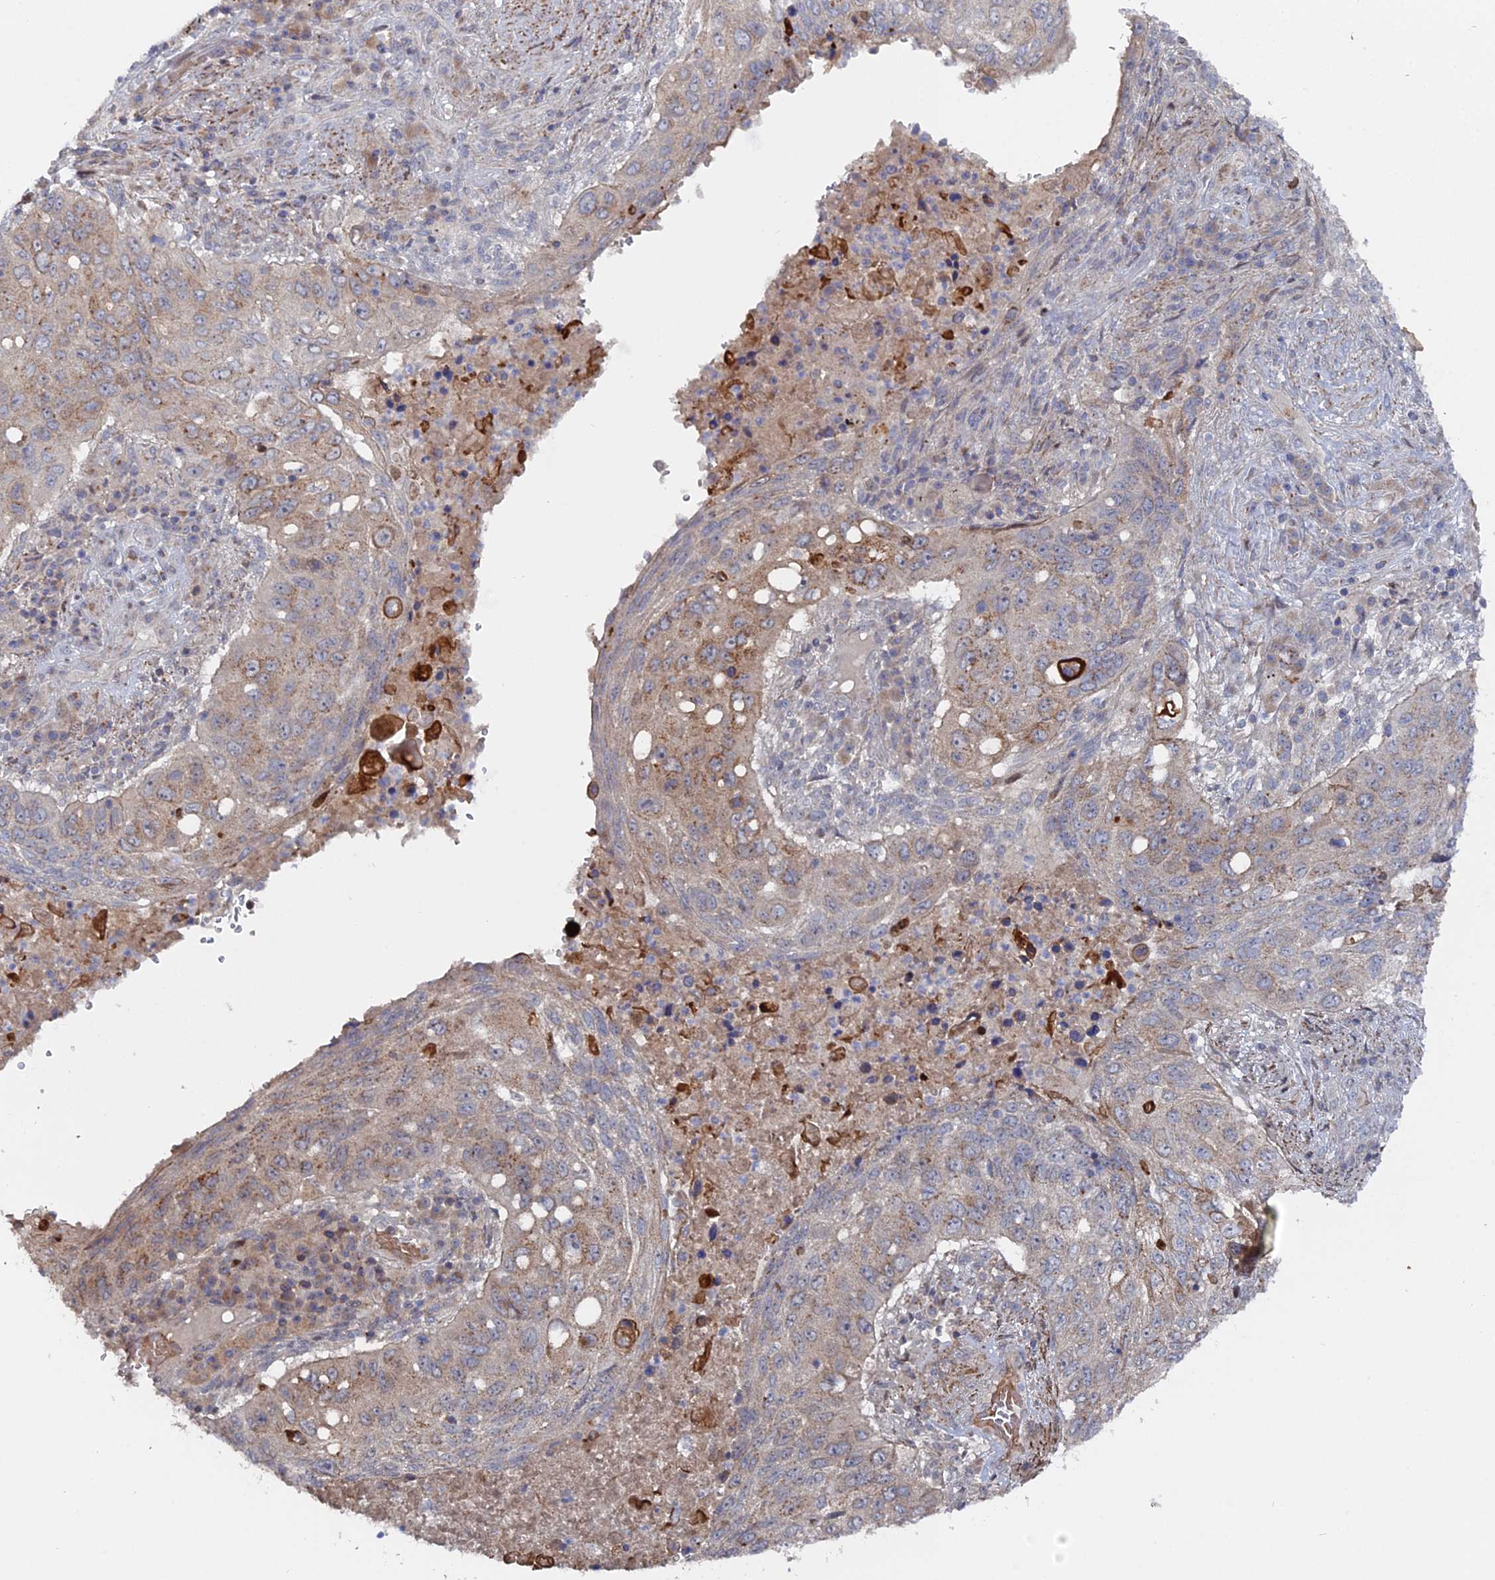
{"staining": {"intensity": "weak", "quantity": "25%-75%", "location": "cytoplasmic/membranous"}, "tissue": "lung cancer", "cell_type": "Tumor cells", "image_type": "cancer", "snomed": [{"axis": "morphology", "description": "Squamous cell carcinoma, NOS"}, {"axis": "topography", "description": "Lung"}], "caption": "Immunohistochemistry micrograph of neoplastic tissue: lung squamous cell carcinoma stained using immunohistochemistry shows low levels of weak protein expression localized specifically in the cytoplasmic/membranous of tumor cells, appearing as a cytoplasmic/membranous brown color.", "gene": "SGMS1", "patient": {"sex": "female", "age": 63}}